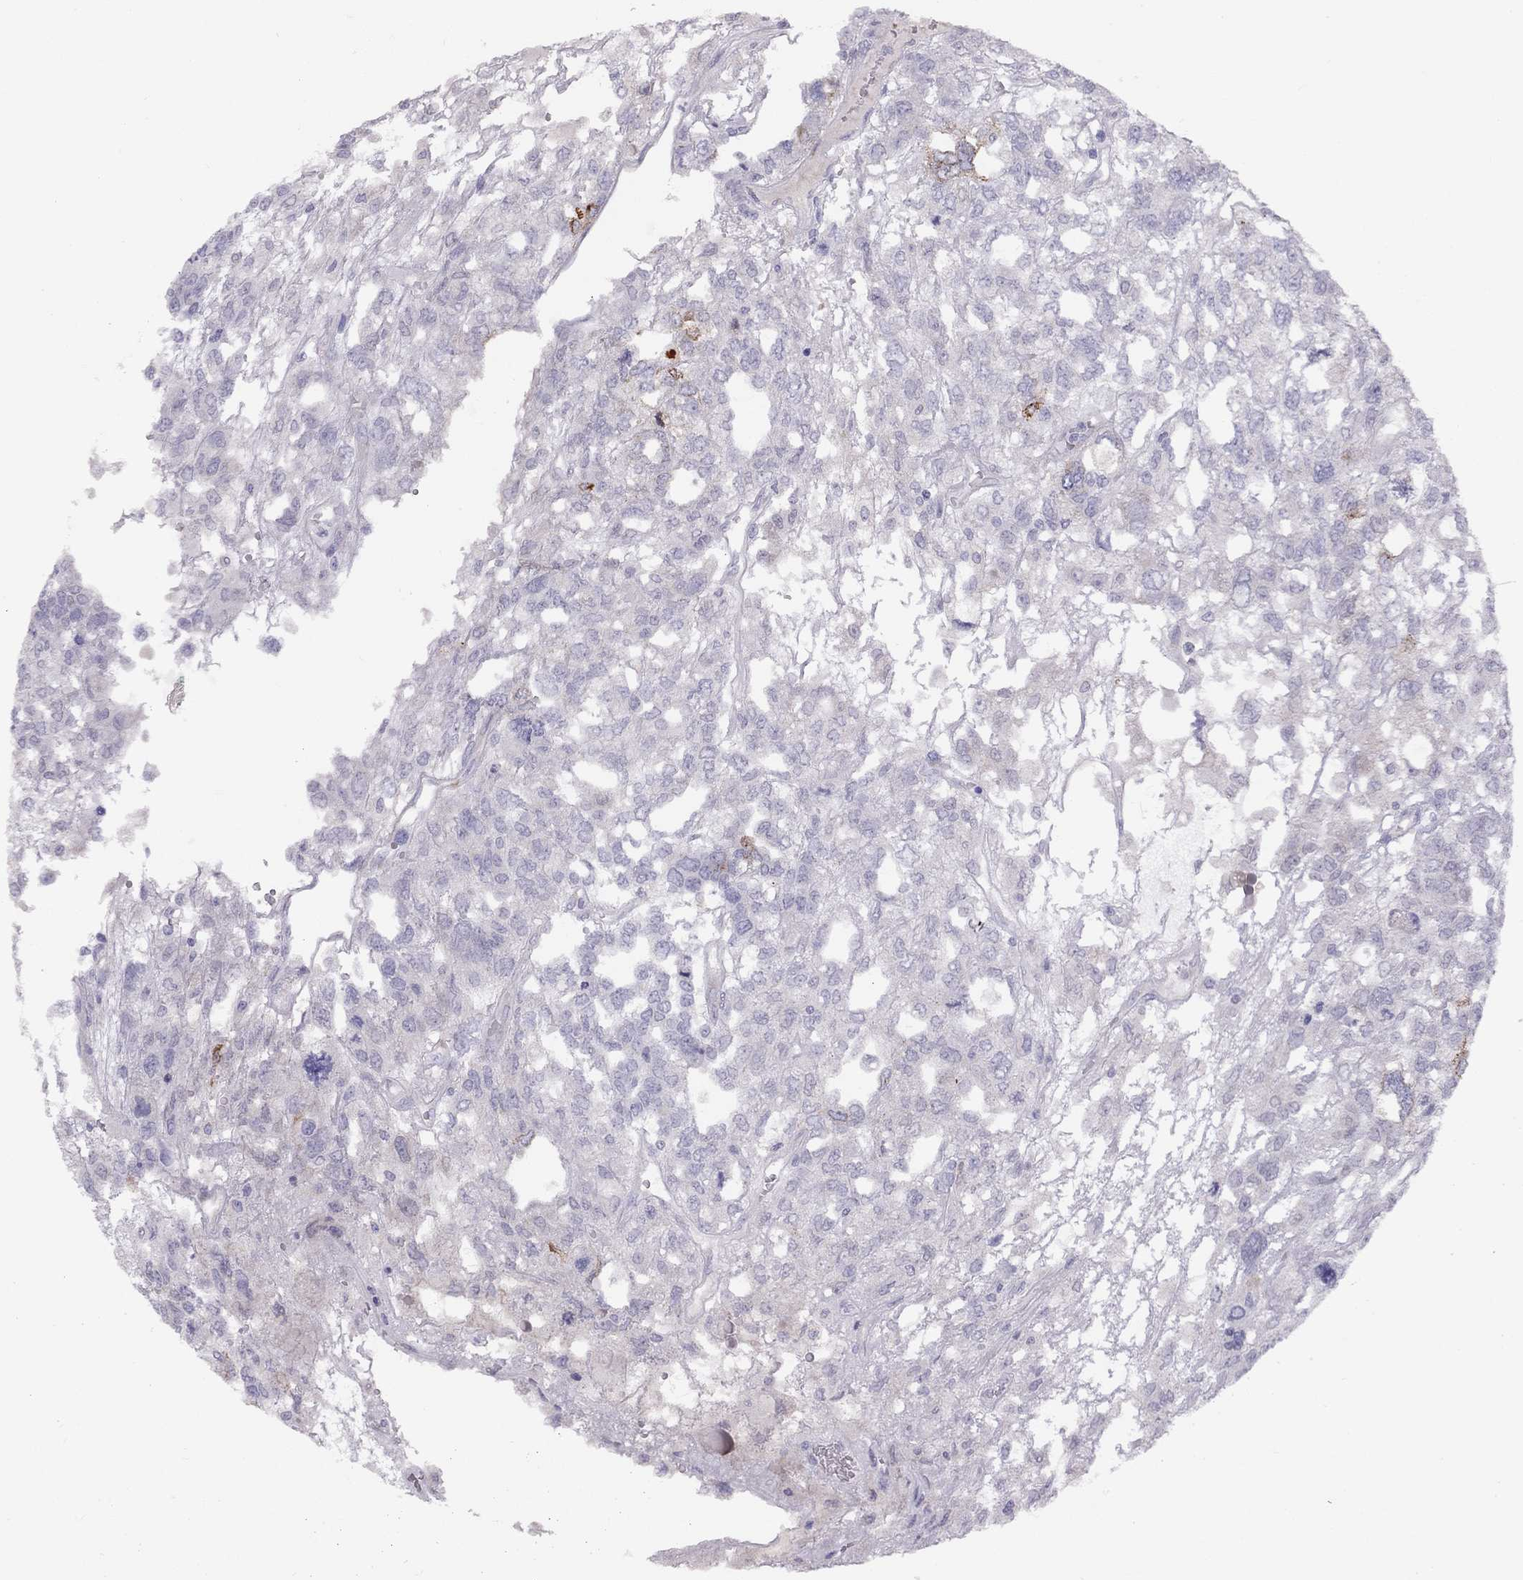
{"staining": {"intensity": "moderate", "quantity": "<25%", "location": "cytoplasmic/membranous"}, "tissue": "testis cancer", "cell_type": "Tumor cells", "image_type": "cancer", "snomed": [{"axis": "morphology", "description": "Seminoma, NOS"}, {"axis": "topography", "description": "Testis"}], "caption": "Testis seminoma stained for a protein displays moderate cytoplasmic/membranous positivity in tumor cells.", "gene": "CPNE4", "patient": {"sex": "male", "age": 52}}